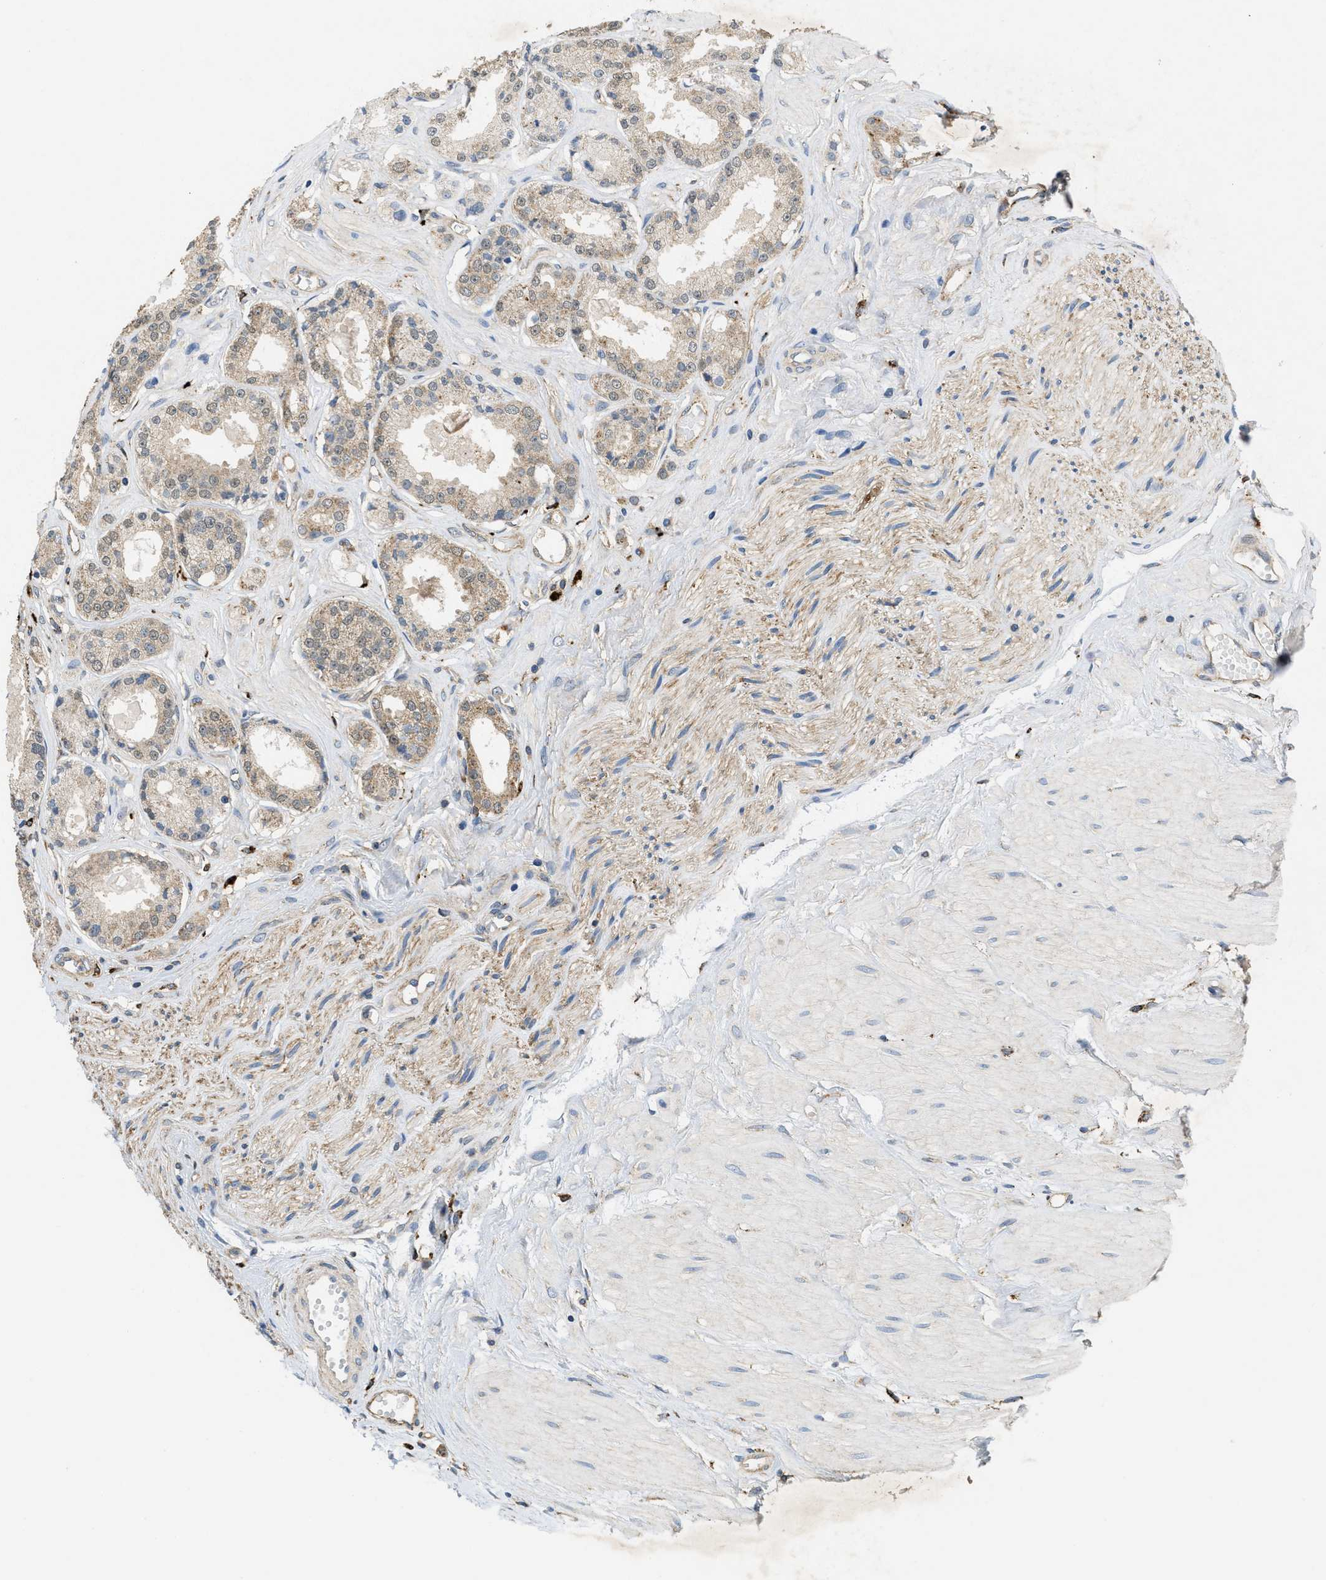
{"staining": {"intensity": "weak", "quantity": ">75%", "location": "cytoplasmic/membranous"}, "tissue": "prostate cancer", "cell_type": "Tumor cells", "image_type": "cancer", "snomed": [{"axis": "morphology", "description": "Adenocarcinoma, Low grade"}, {"axis": "topography", "description": "Prostate"}], "caption": "Human prostate cancer stained for a protein (brown) displays weak cytoplasmic/membranous positive expression in approximately >75% of tumor cells.", "gene": "BMPR2", "patient": {"sex": "male", "age": 57}}